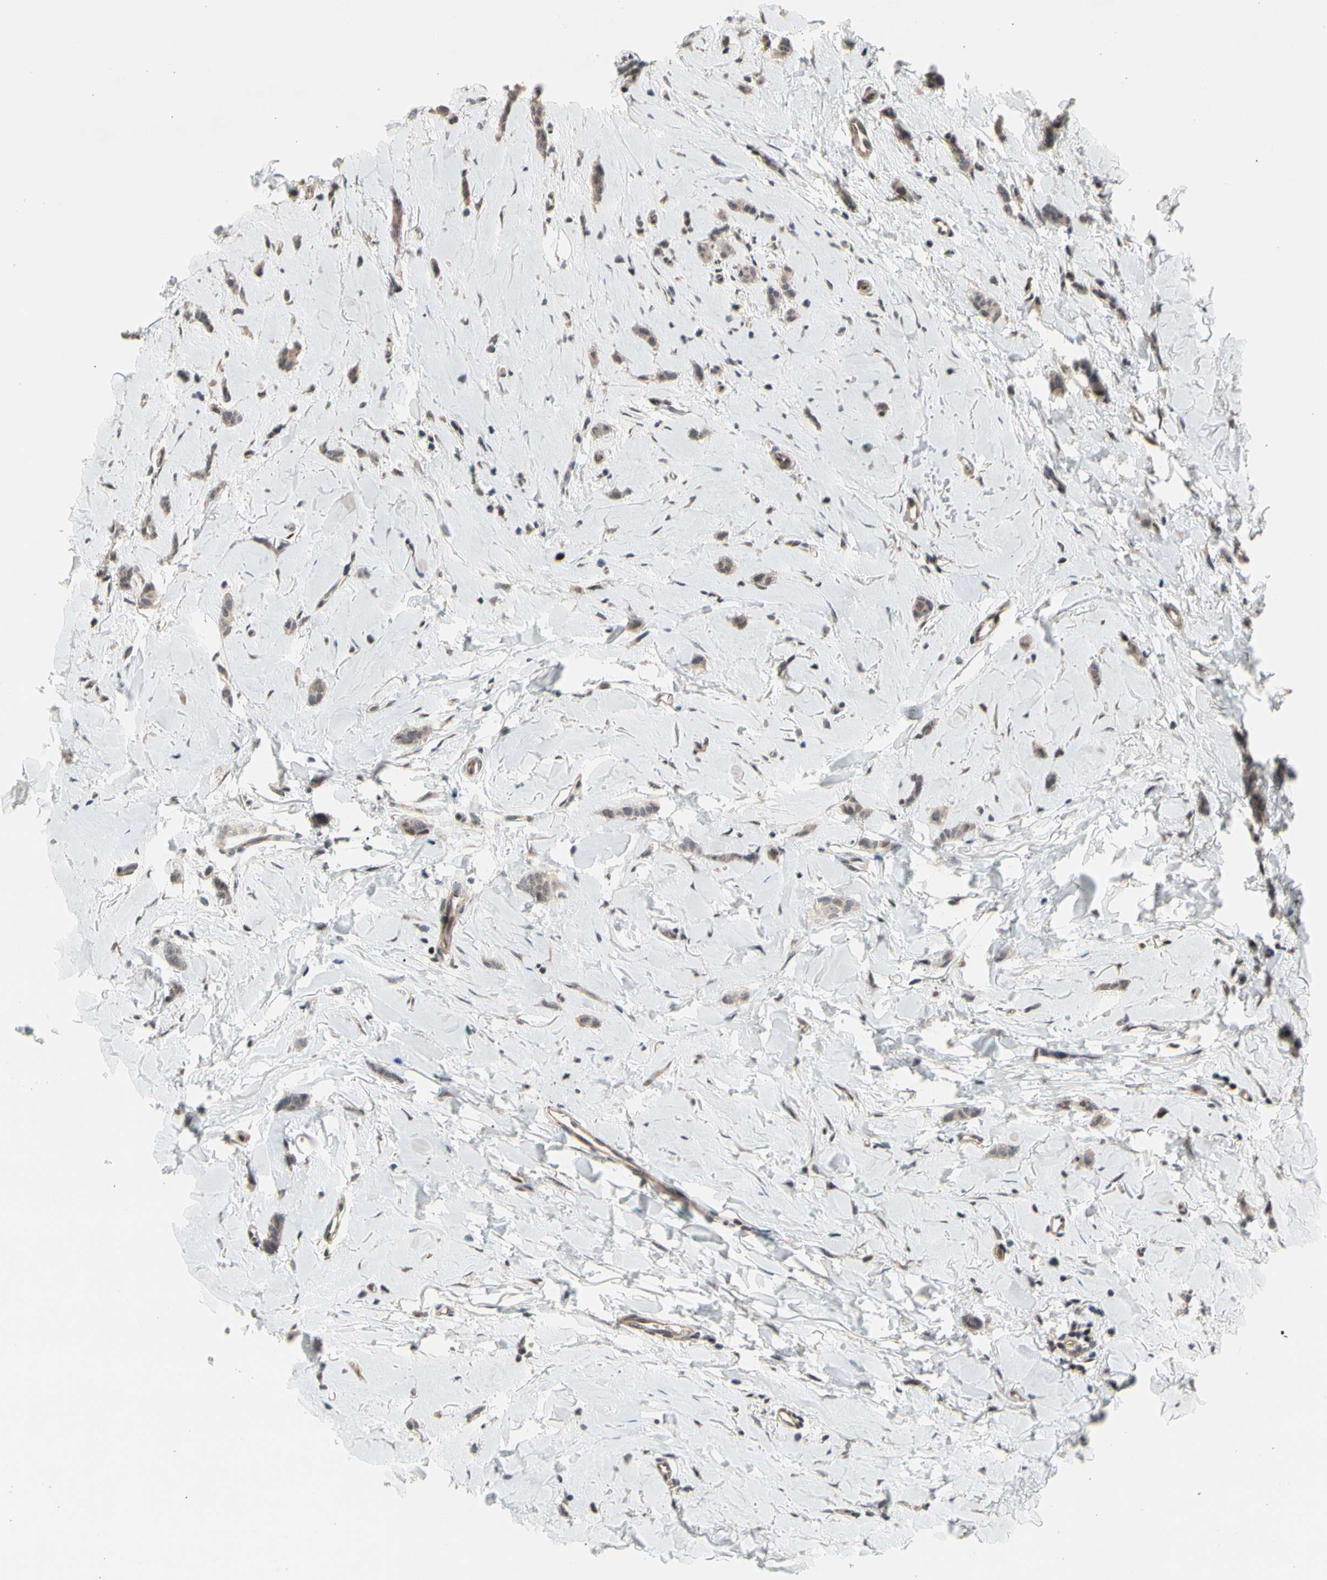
{"staining": {"intensity": "weak", "quantity": ">75%", "location": "cytoplasmic/membranous"}, "tissue": "breast cancer", "cell_type": "Tumor cells", "image_type": "cancer", "snomed": [{"axis": "morphology", "description": "Lobular carcinoma"}, {"axis": "topography", "description": "Skin"}, {"axis": "topography", "description": "Breast"}], "caption": "Tumor cells display low levels of weak cytoplasmic/membranous positivity in about >75% of cells in human breast lobular carcinoma.", "gene": "NGEF", "patient": {"sex": "female", "age": 46}}